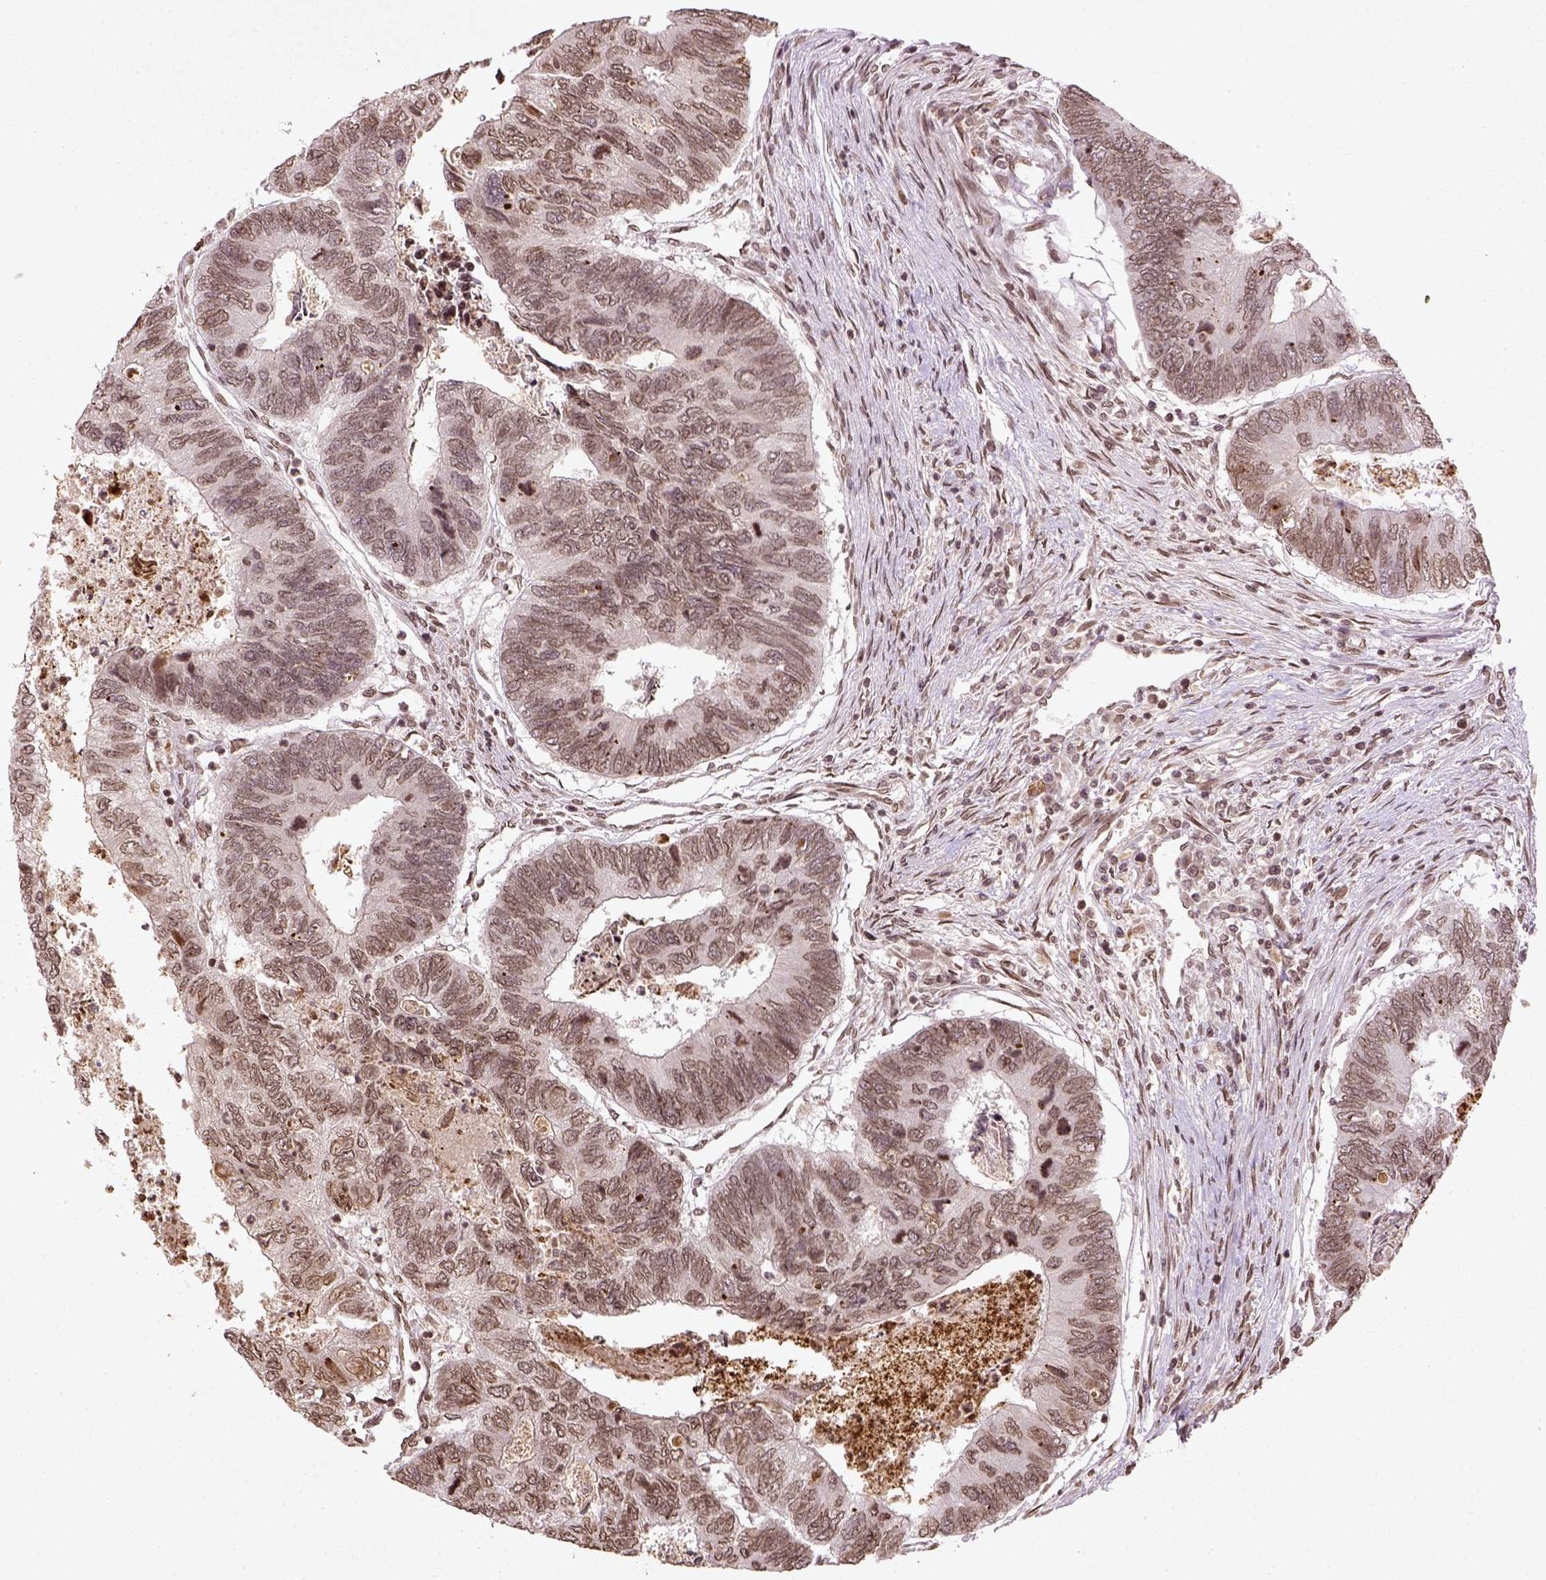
{"staining": {"intensity": "moderate", "quantity": ">75%", "location": "nuclear"}, "tissue": "colorectal cancer", "cell_type": "Tumor cells", "image_type": "cancer", "snomed": [{"axis": "morphology", "description": "Adenocarcinoma, NOS"}, {"axis": "topography", "description": "Colon"}], "caption": "Immunohistochemical staining of colorectal cancer (adenocarcinoma) reveals moderate nuclear protein positivity in approximately >75% of tumor cells.", "gene": "BANF1", "patient": {"sex": "female", "age": 67}}